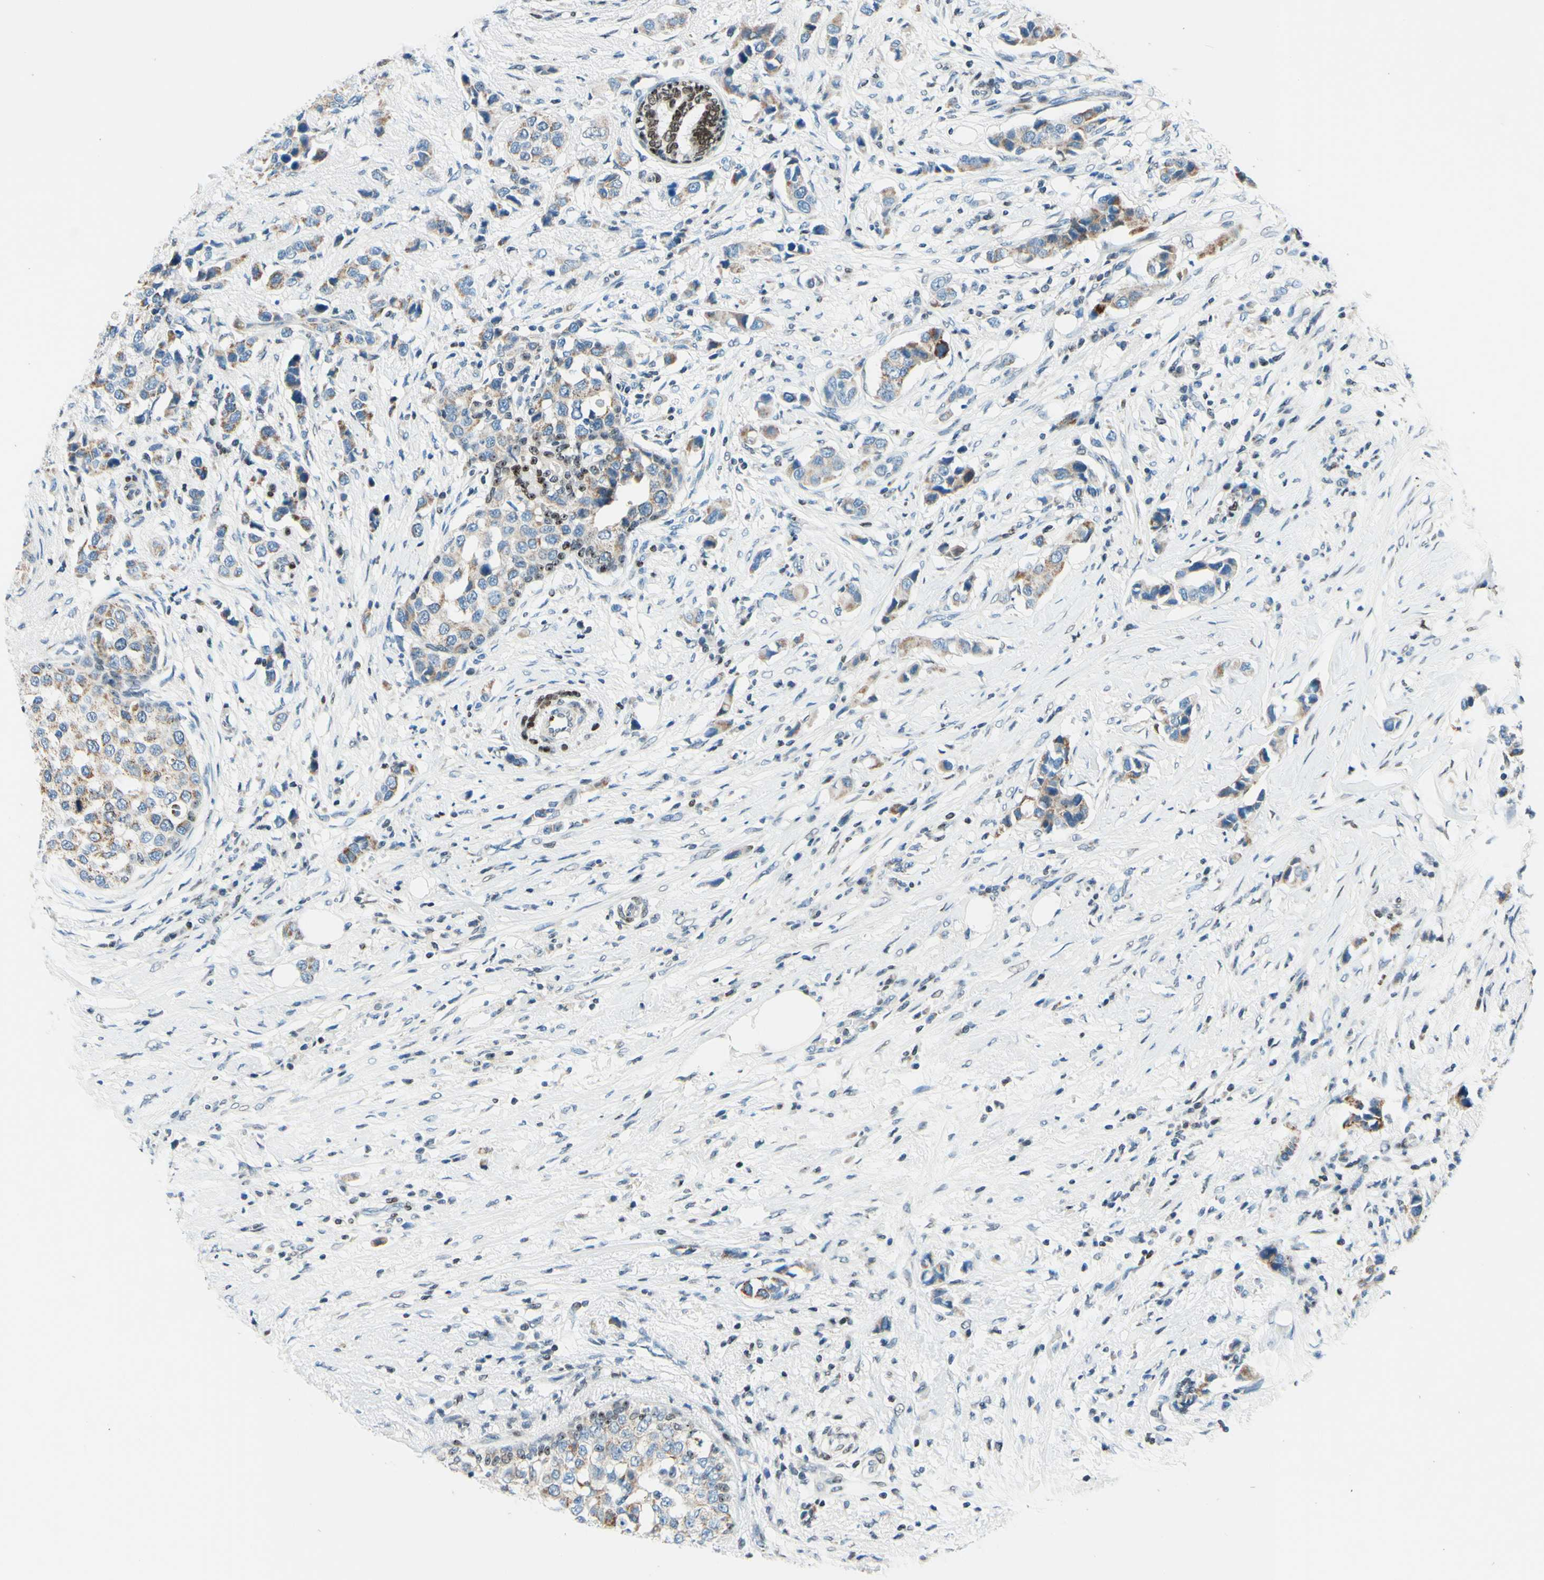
{"staining": {"intensity": "weak", "quantity": ">75%", "location": "cytoplasmic/membranous"}, "tissue": "breast cancer", "cell_type": "Tumor cells", "image_type": "cancer", "snomed": [{"axis": "morphology", "description": "Normal tissue, NOS"}, {"axis": "morphology", "description": "Duct carcinoma"}, {"axis": "topography", "description": "Breast"}], "caption": "Human breast cancer (infiltrating ductal carcinoma) stained for a protein (brown) demonstrates weak cytoplasmic/membranous positive positivity in about >75% of tumor cells.", "gene": "CBX7", "patient": {"sex": "female", "age": 50}}